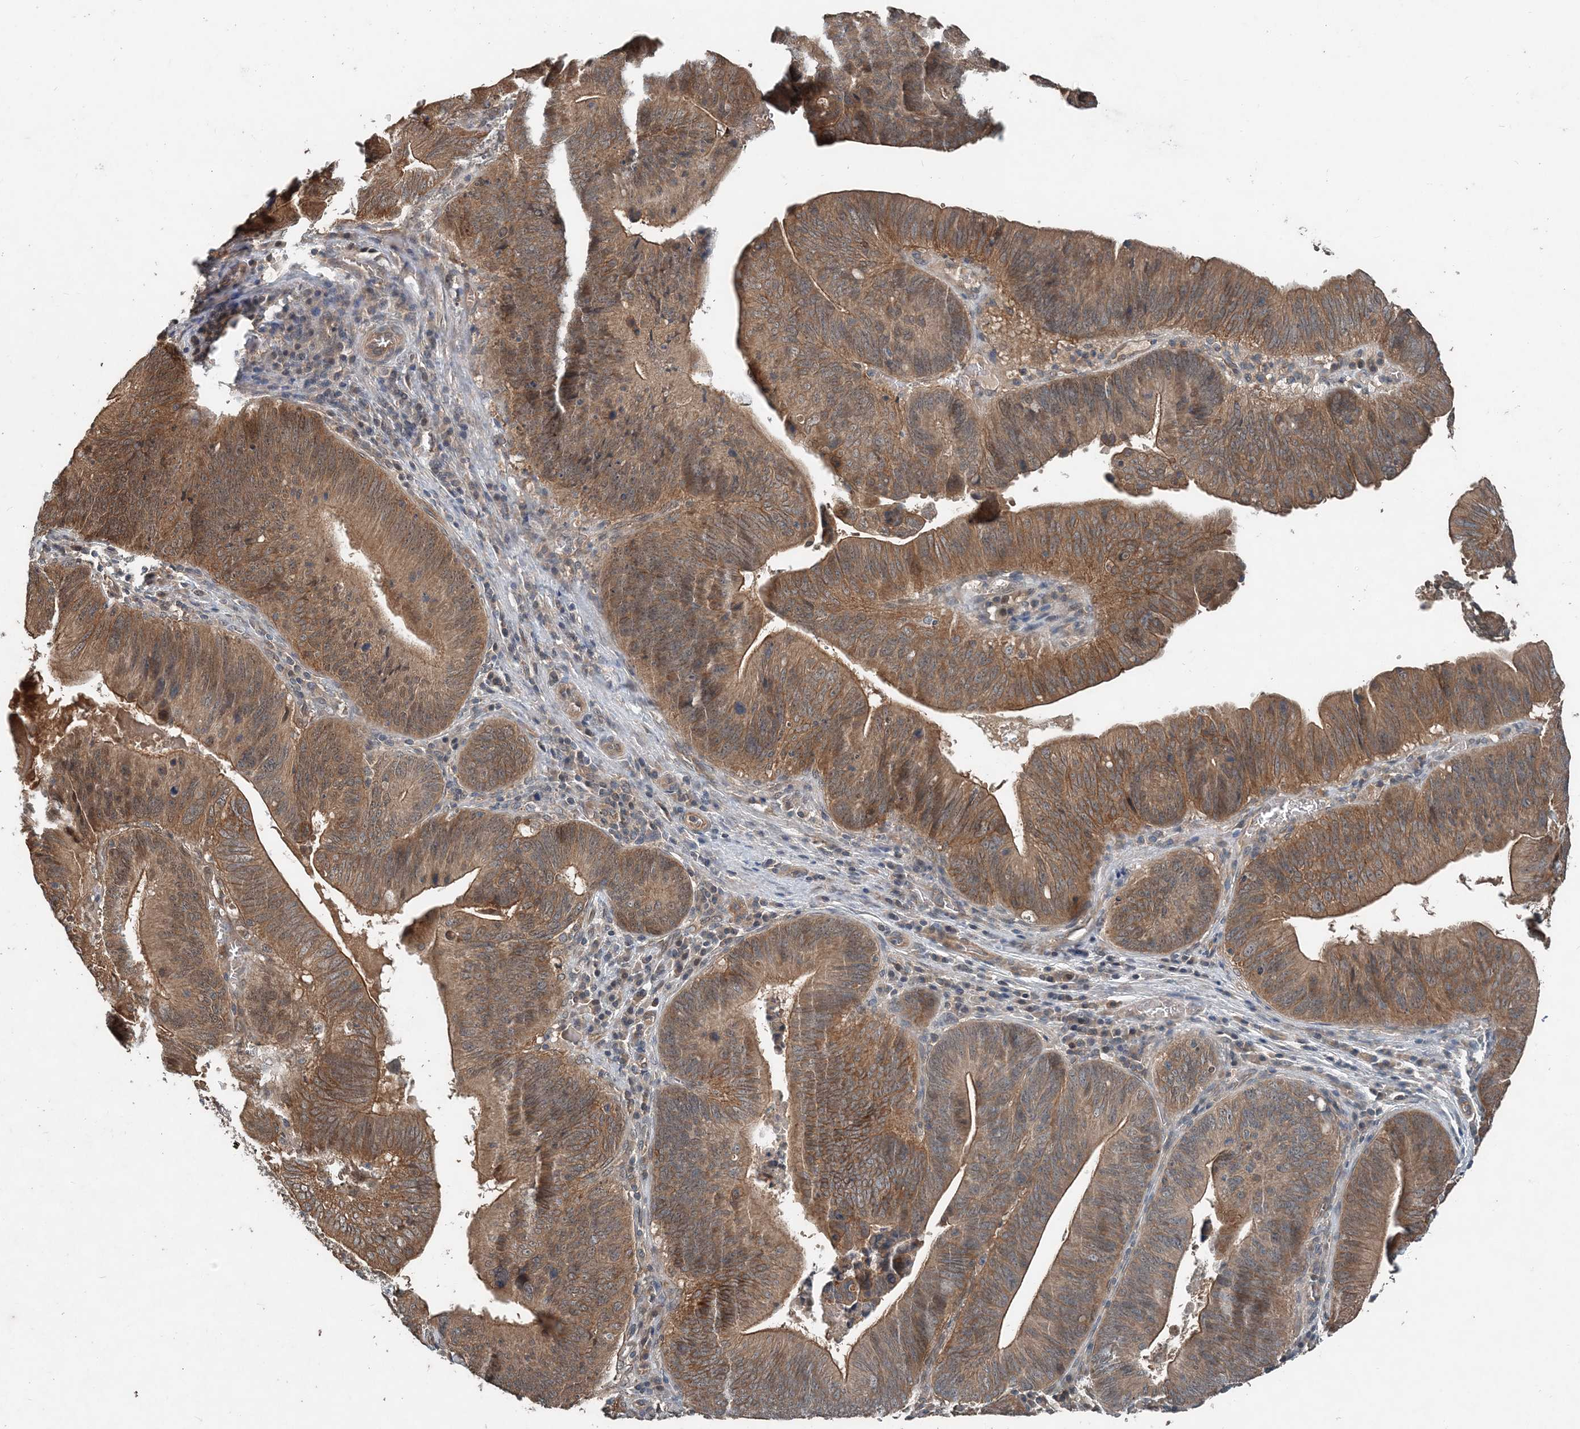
{"staining": {"intensity": "moderate", "quantity": ">75%", "location": "cytoplasmic/membranous"}, "tissue": "pancreatic cancer", "cell_type": "Tumor cells", "image_type": "cancer", "snomed": [{"axis": "morphology", "description": "Adenocarcinoma, NOS"}, {"axis": "topography", "description": "Pancreas"}], "caption": "Human pancreatic adenocarcinoma stained for a protein (brown) demonstrates moderate cytoplasmic/membranous positive expression in approximately >75% of tumor cells.", "gene": "SMPD3", "patient": {"sex": "male", "age": 63}}